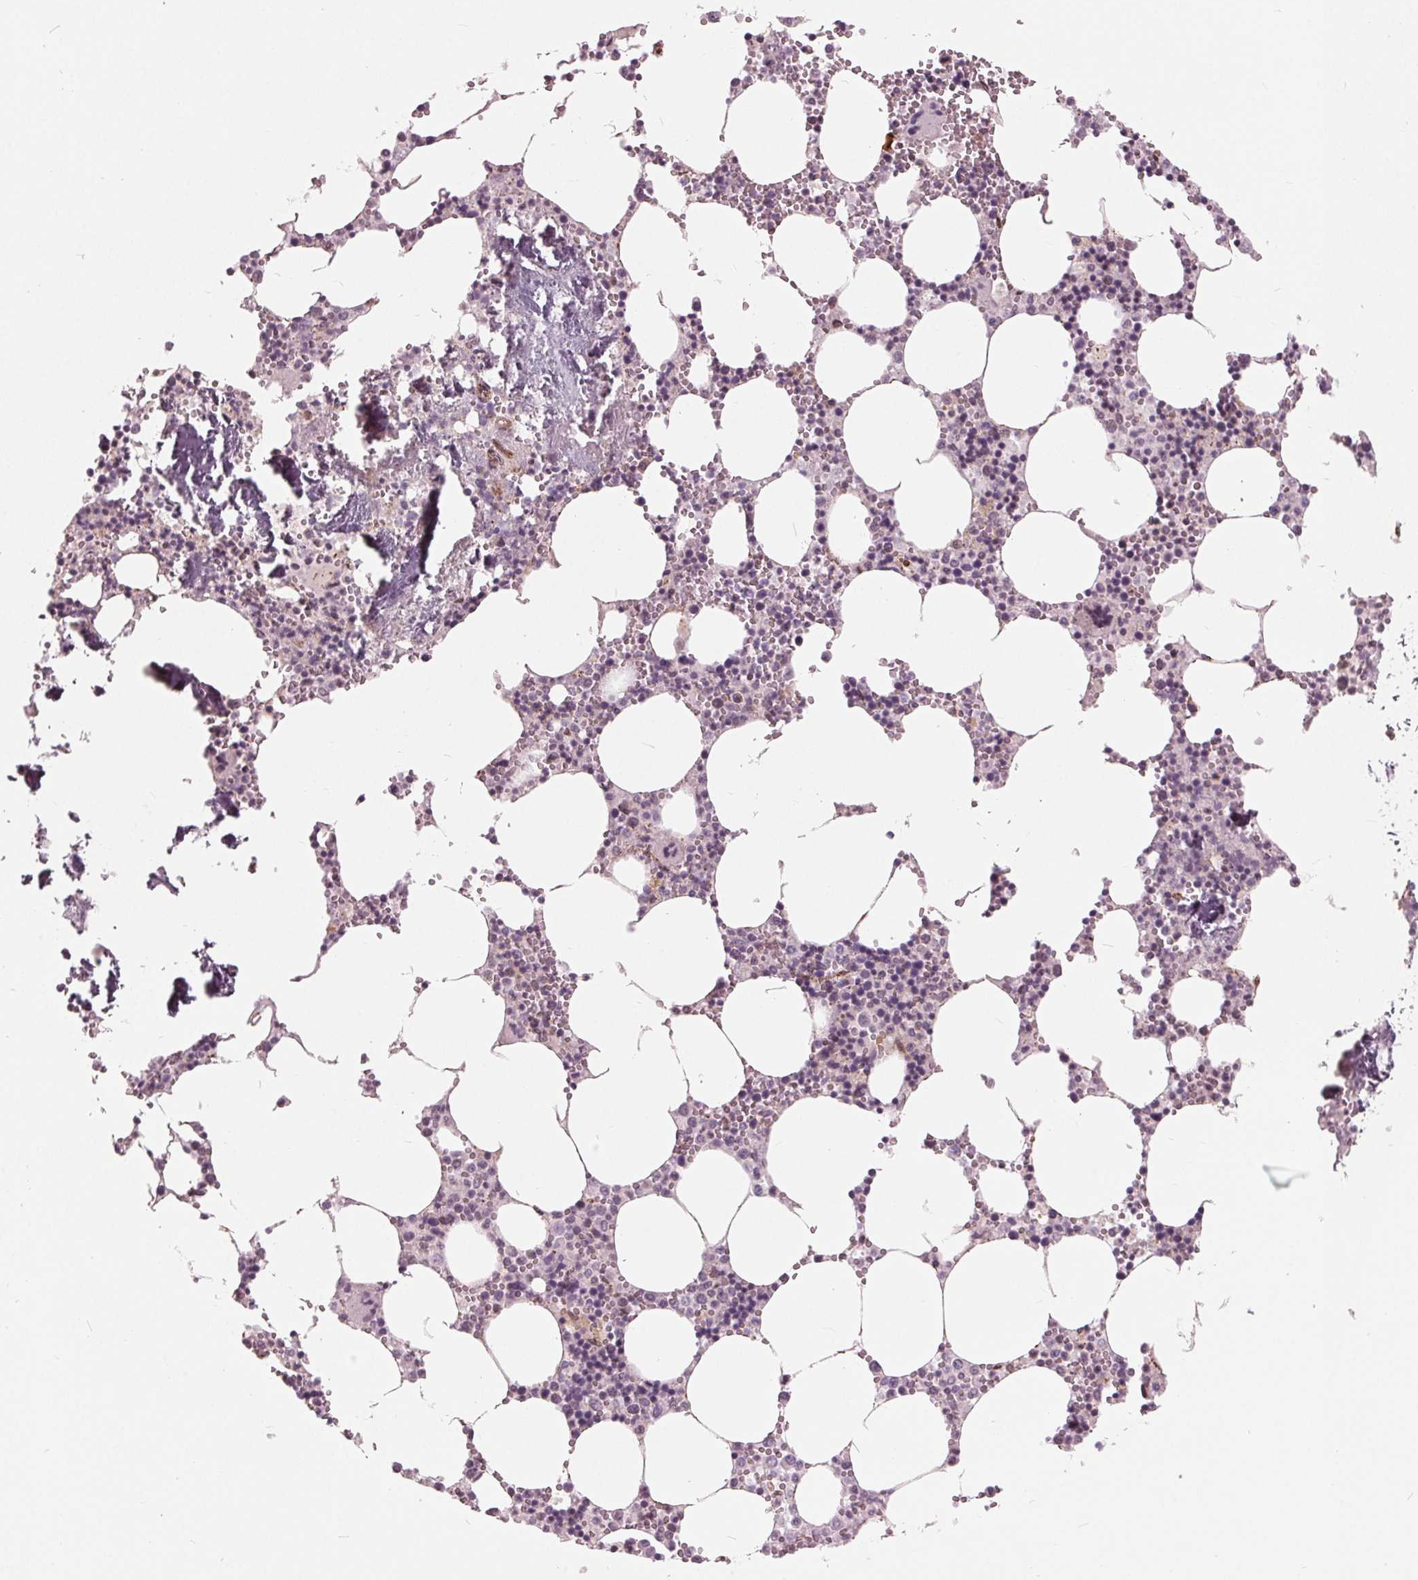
{"staining": {"intensity": "negative", "quantity": "none", "location": "none"}, "tissue": "bone marrow", "cell_type": "Hematopoietic cells", "image_type": "normal", "snomed": [{"axis": "morphology", "description": "Normal tissue, NOS"}, {"axis": "topography", "description": "Bone marrow"}], "caption": "Immunohistochemistry photomicrograph of normal bone marrow: bone marrow stained with DAB shows no significant protein positivity in hematopoietic cells.", "gene": "TXNIP", "patient": {"sex": "male", "age": 54}}